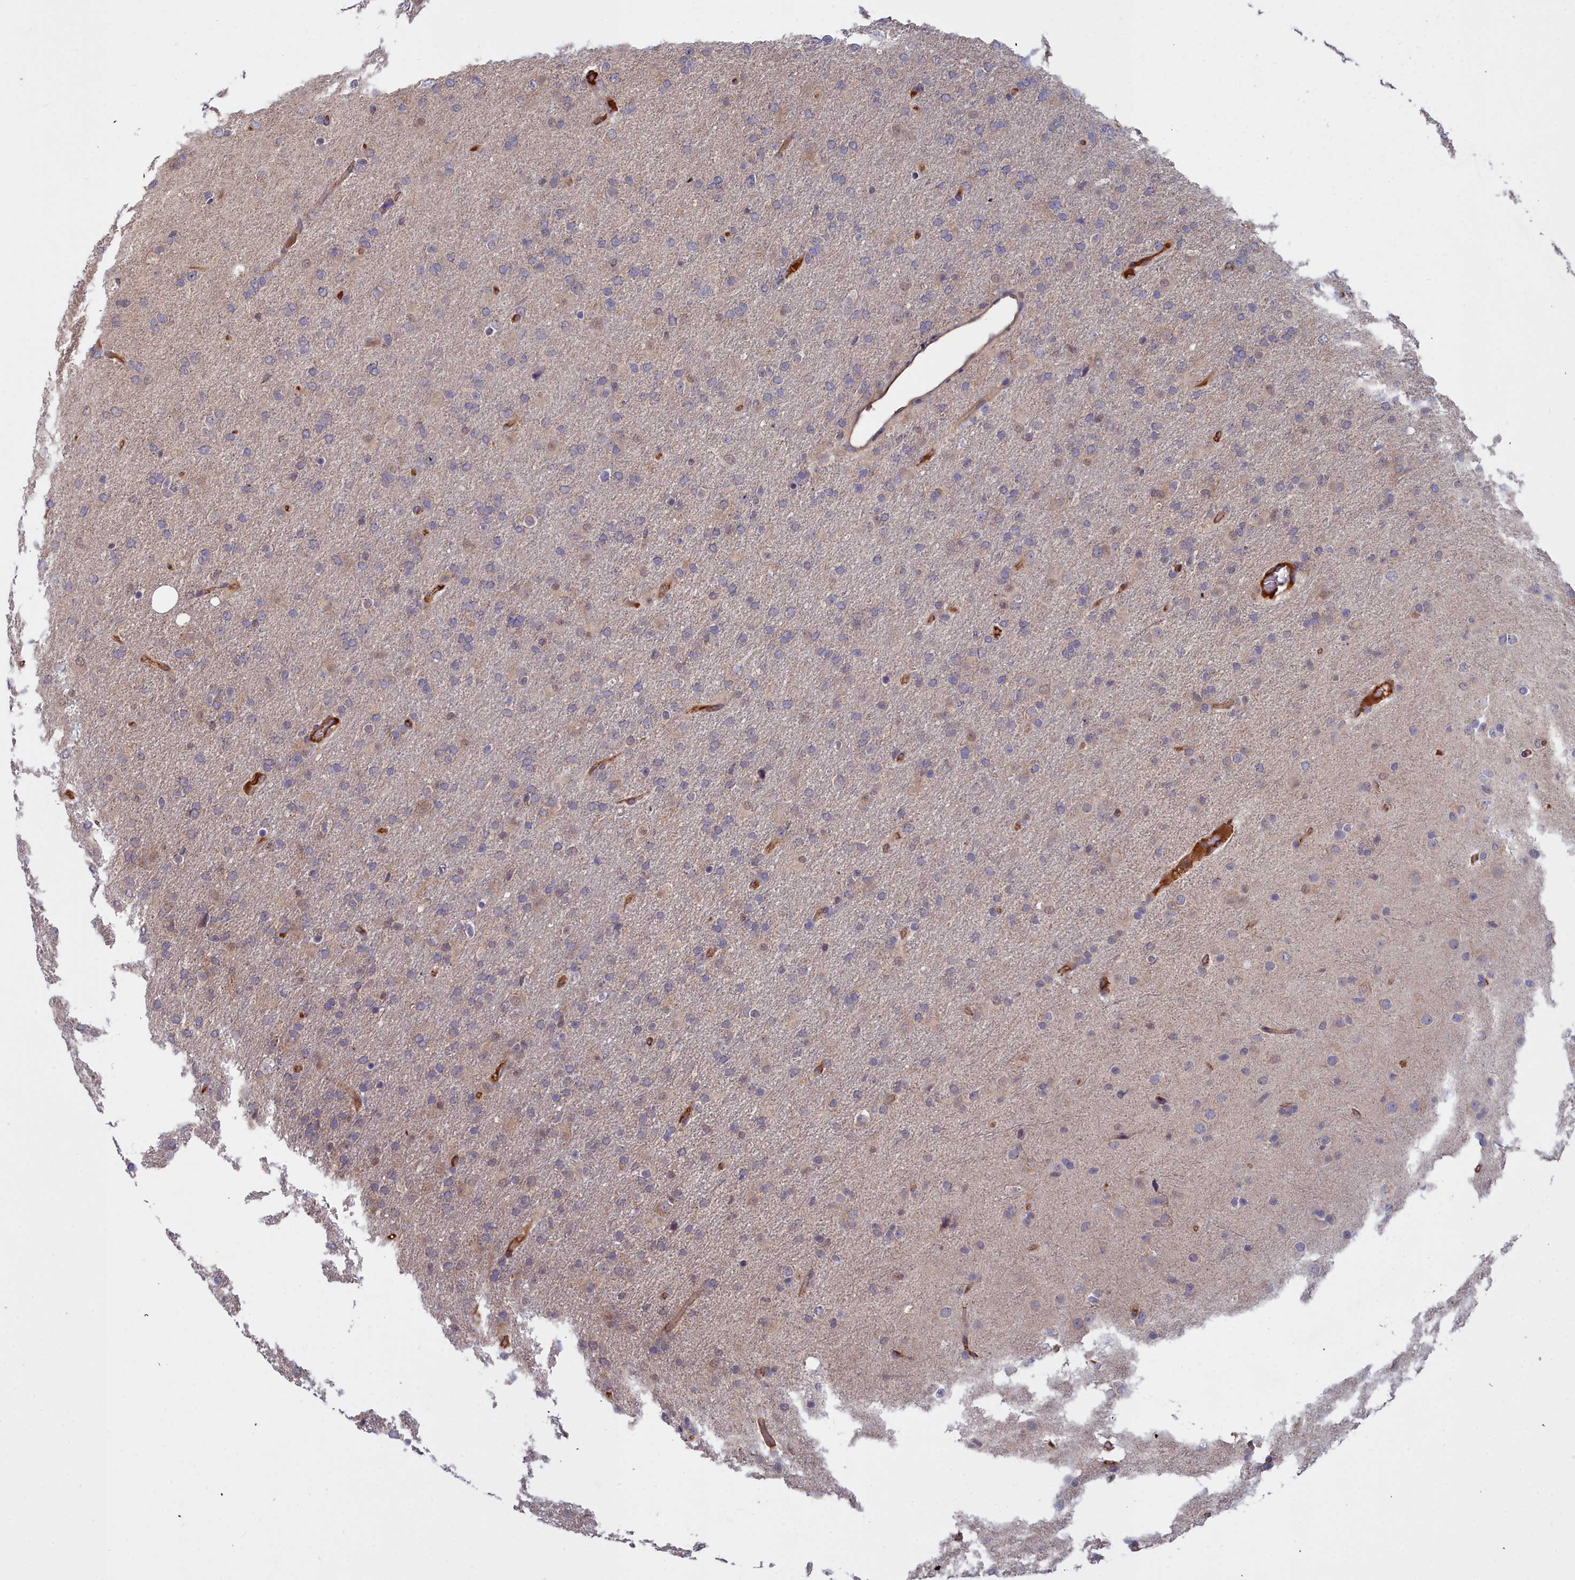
{"staining": {"intensity": "negative", "quantity": "none", "location": "none"}, "tissue": "glioma", "cell_type": "Tumor cells", "image_type": "cancer", "snomed": [{"axis": "morphology", "description": "Glioma, malignant, Low grade"}, {"axis": "topography", "description": "Brain"}], "caption": "High magnification brightfield microscopy of malignant low-grade glioma stained with DAB (brown) and counterstained with hematoxylin (blue): tumor cells show no significant staining.", "gene": "GFRA2", "patient": {"sex": "male", "age": 65}}